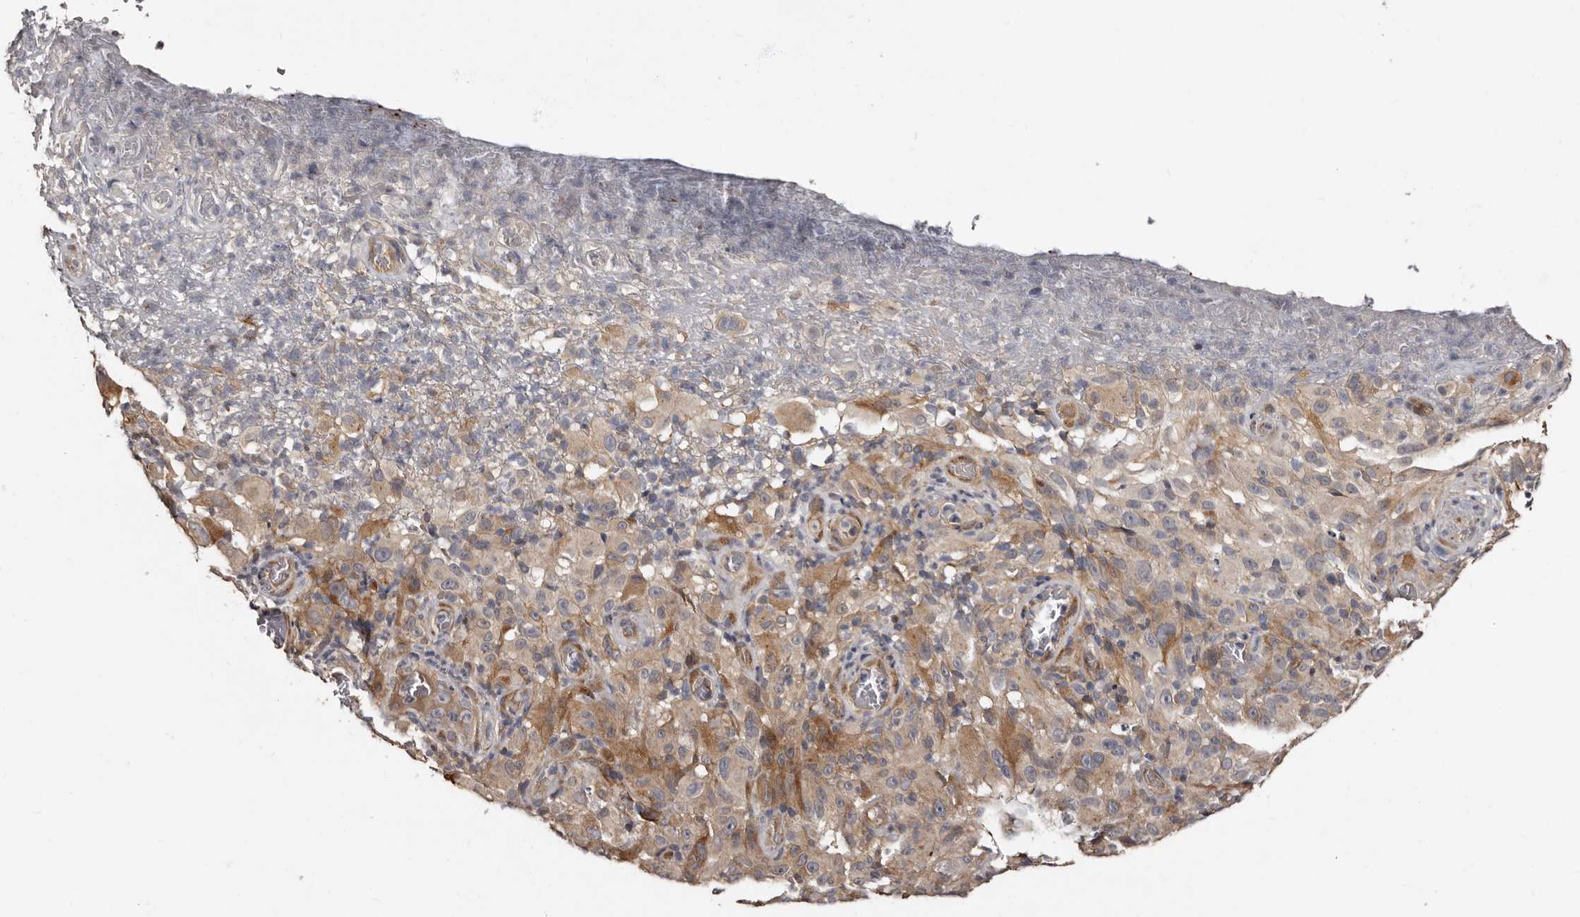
{"staining": {"intensity": "weak", "quantity": ">75%", "location": "cytoplasmic/membranous"}, "tissue": "melanoma", "cell_type": "Tumor cells", "image_type": "cancer", "snomed": [{"axis": "morphology", "description": "Malignant melanoma, NOS"}, {"axis": "topography", "description": "Skin"}], "caption": "Human melanoma stained for a protein (brown) demonstrates weak cytoplasmic/membranous positive positivity in approximately >75% of tumor cells.", "gene": "TBC1D22B", "patient": {"sex": "female", "age": 82}}